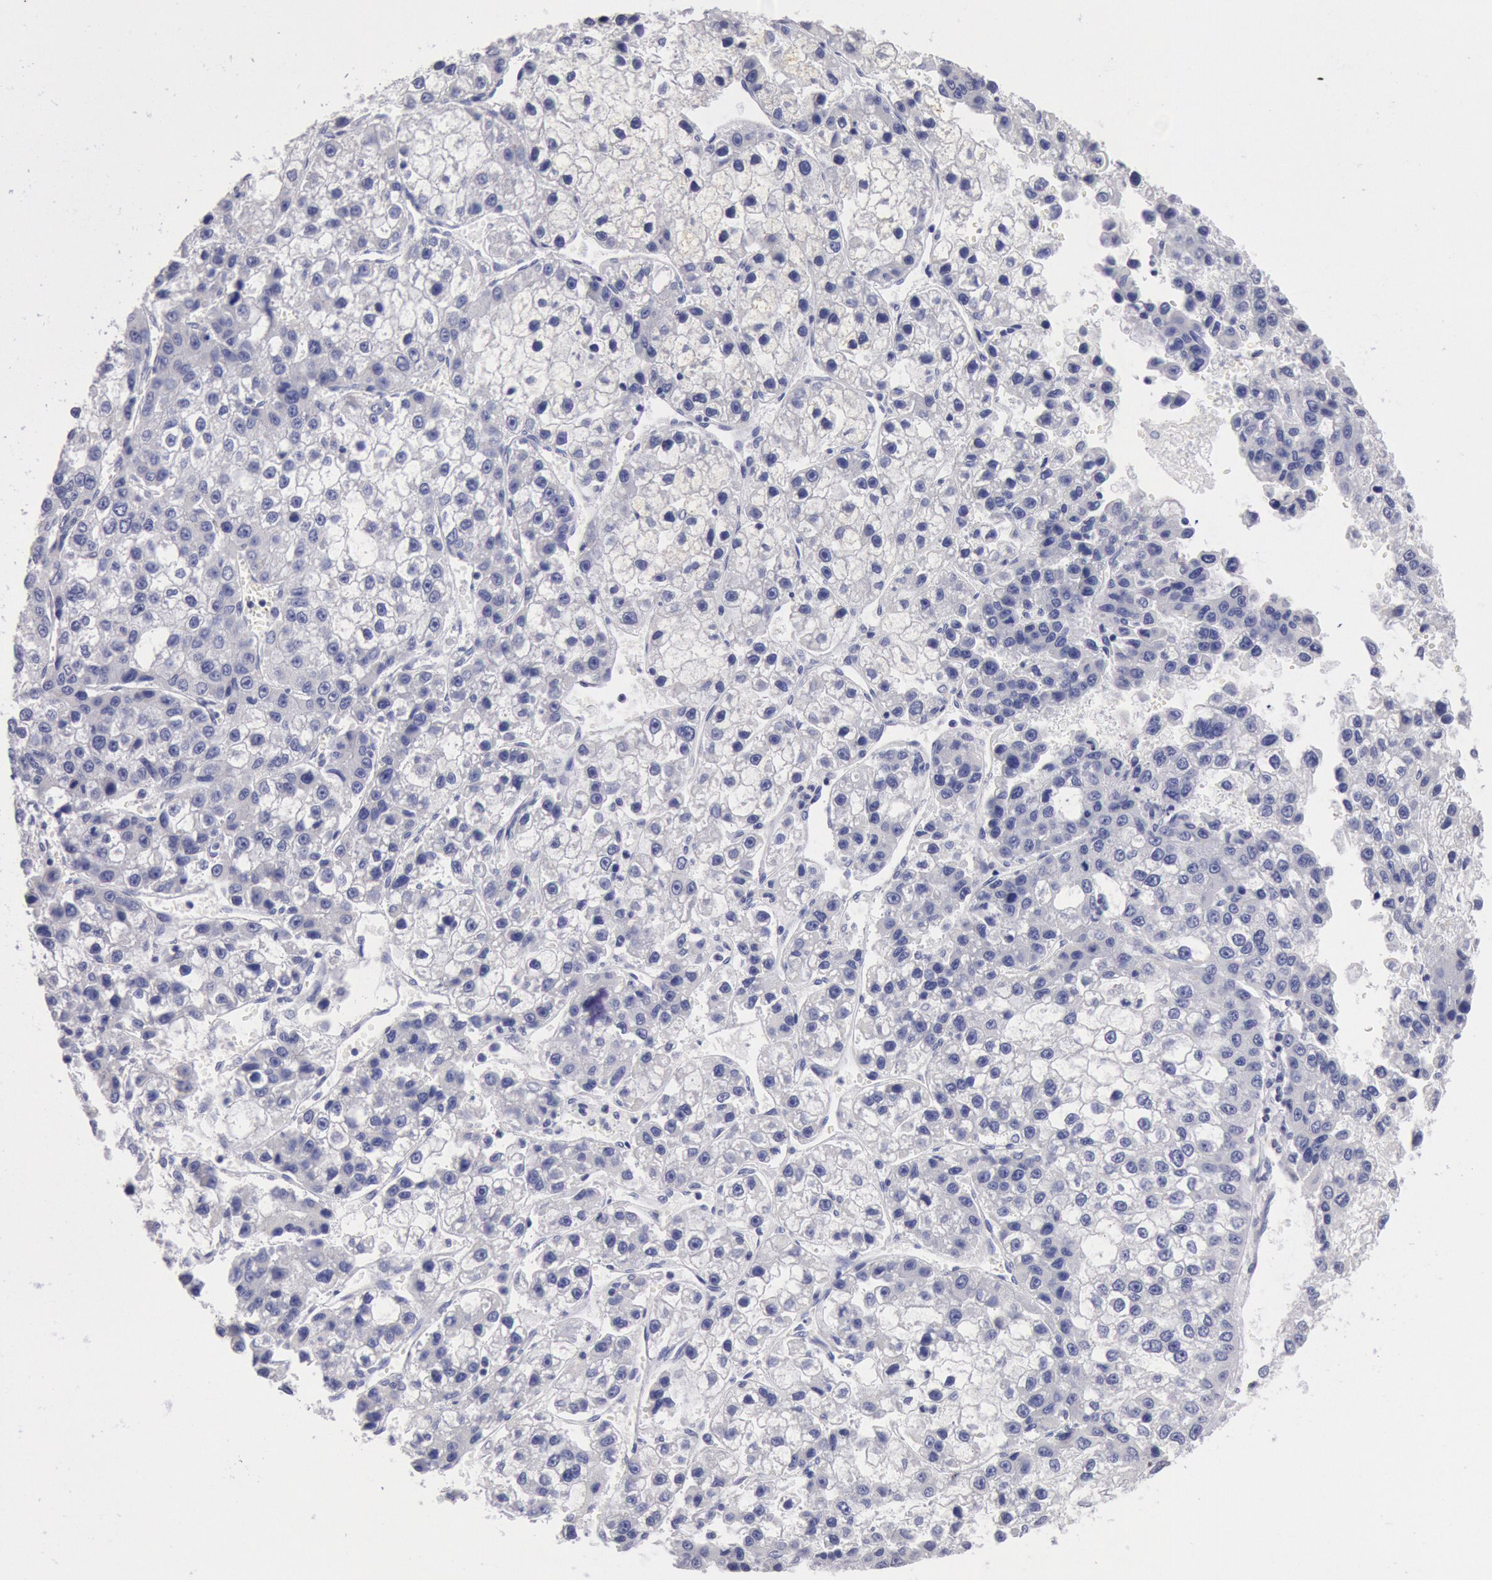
{"staining": {"intensity": "negative", "quantity": "none", "location": "none"}, "tissue": "liver cancer", "cell_type": "Tumor cells", "image_type": "cancer", "snomed": [{"axis": "morphology", "description": "Carcinoma, Hepatocellular, NOS"}, {"axis": "topography", "description": "Liver"}], "caption": "Immunohistochemical staining of liver cancer (hepatocellular carcinoma) exhibits no significant expression in tumor cells.", "gene": "RPS6KA5", "patient": {"sex": "female", "age": 66}}